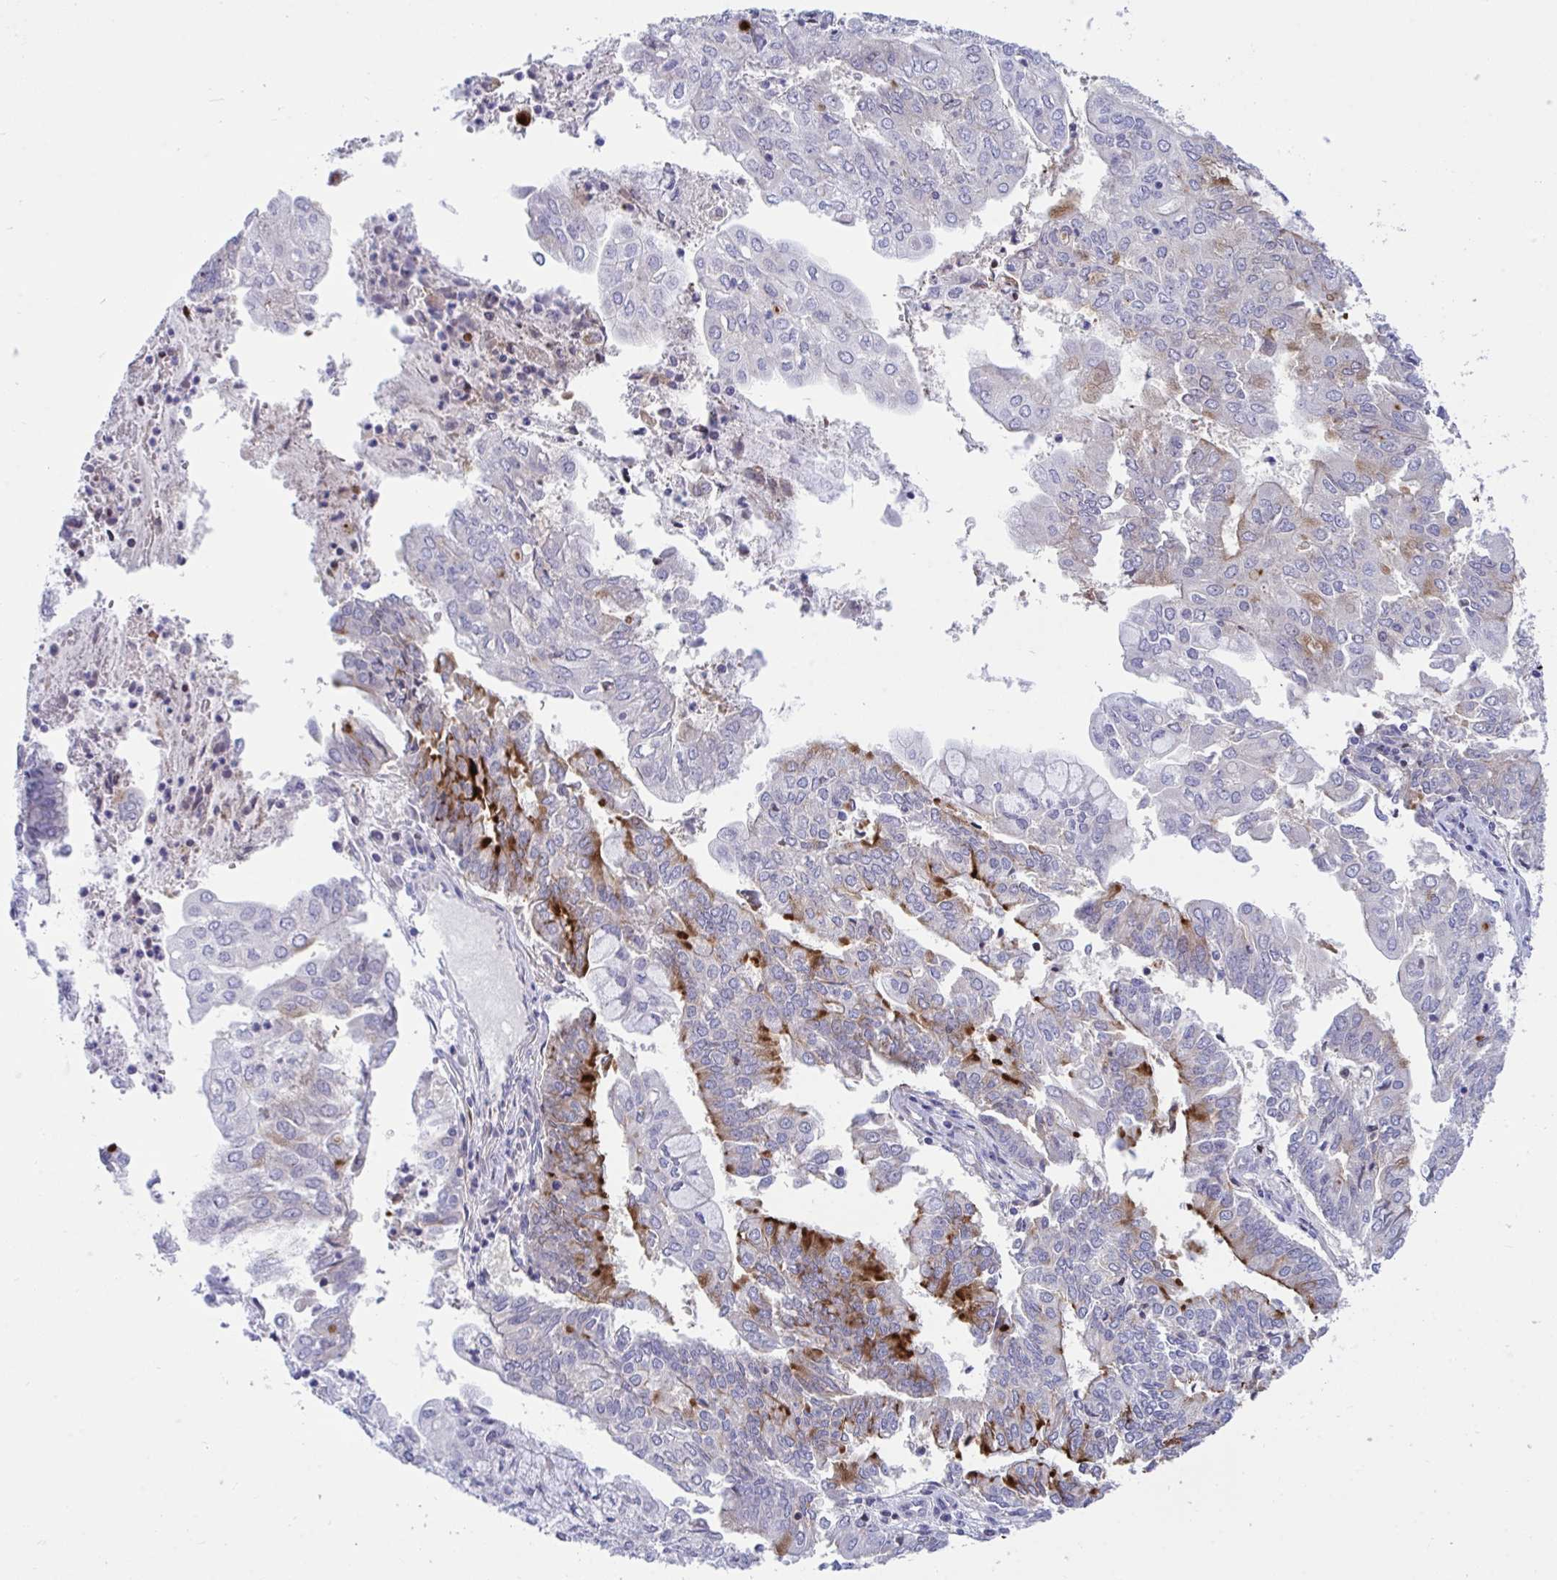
{"staining": {"intensity": "strong", "quantity": "<25%", "location": "cytoplasmic/membranous,nuclear"}, "tissue": "endometrial cancer", "cell_type": "Tumor cells", "image_type": "cancer", "snomed": [{"axis": "morphology", "description": "Adenocarcinoma, NOS"}, {"axis": "topography", "description": "Endometrium"}], "caption": "Strong cytoplasmic/membranous and nuclear protein staining is present in approximately <25% of tumor cells in endometrial cancer (adenocarcinoma).", "gene": "CENPQ", "patient": {"sex": "female", "age": 61}}